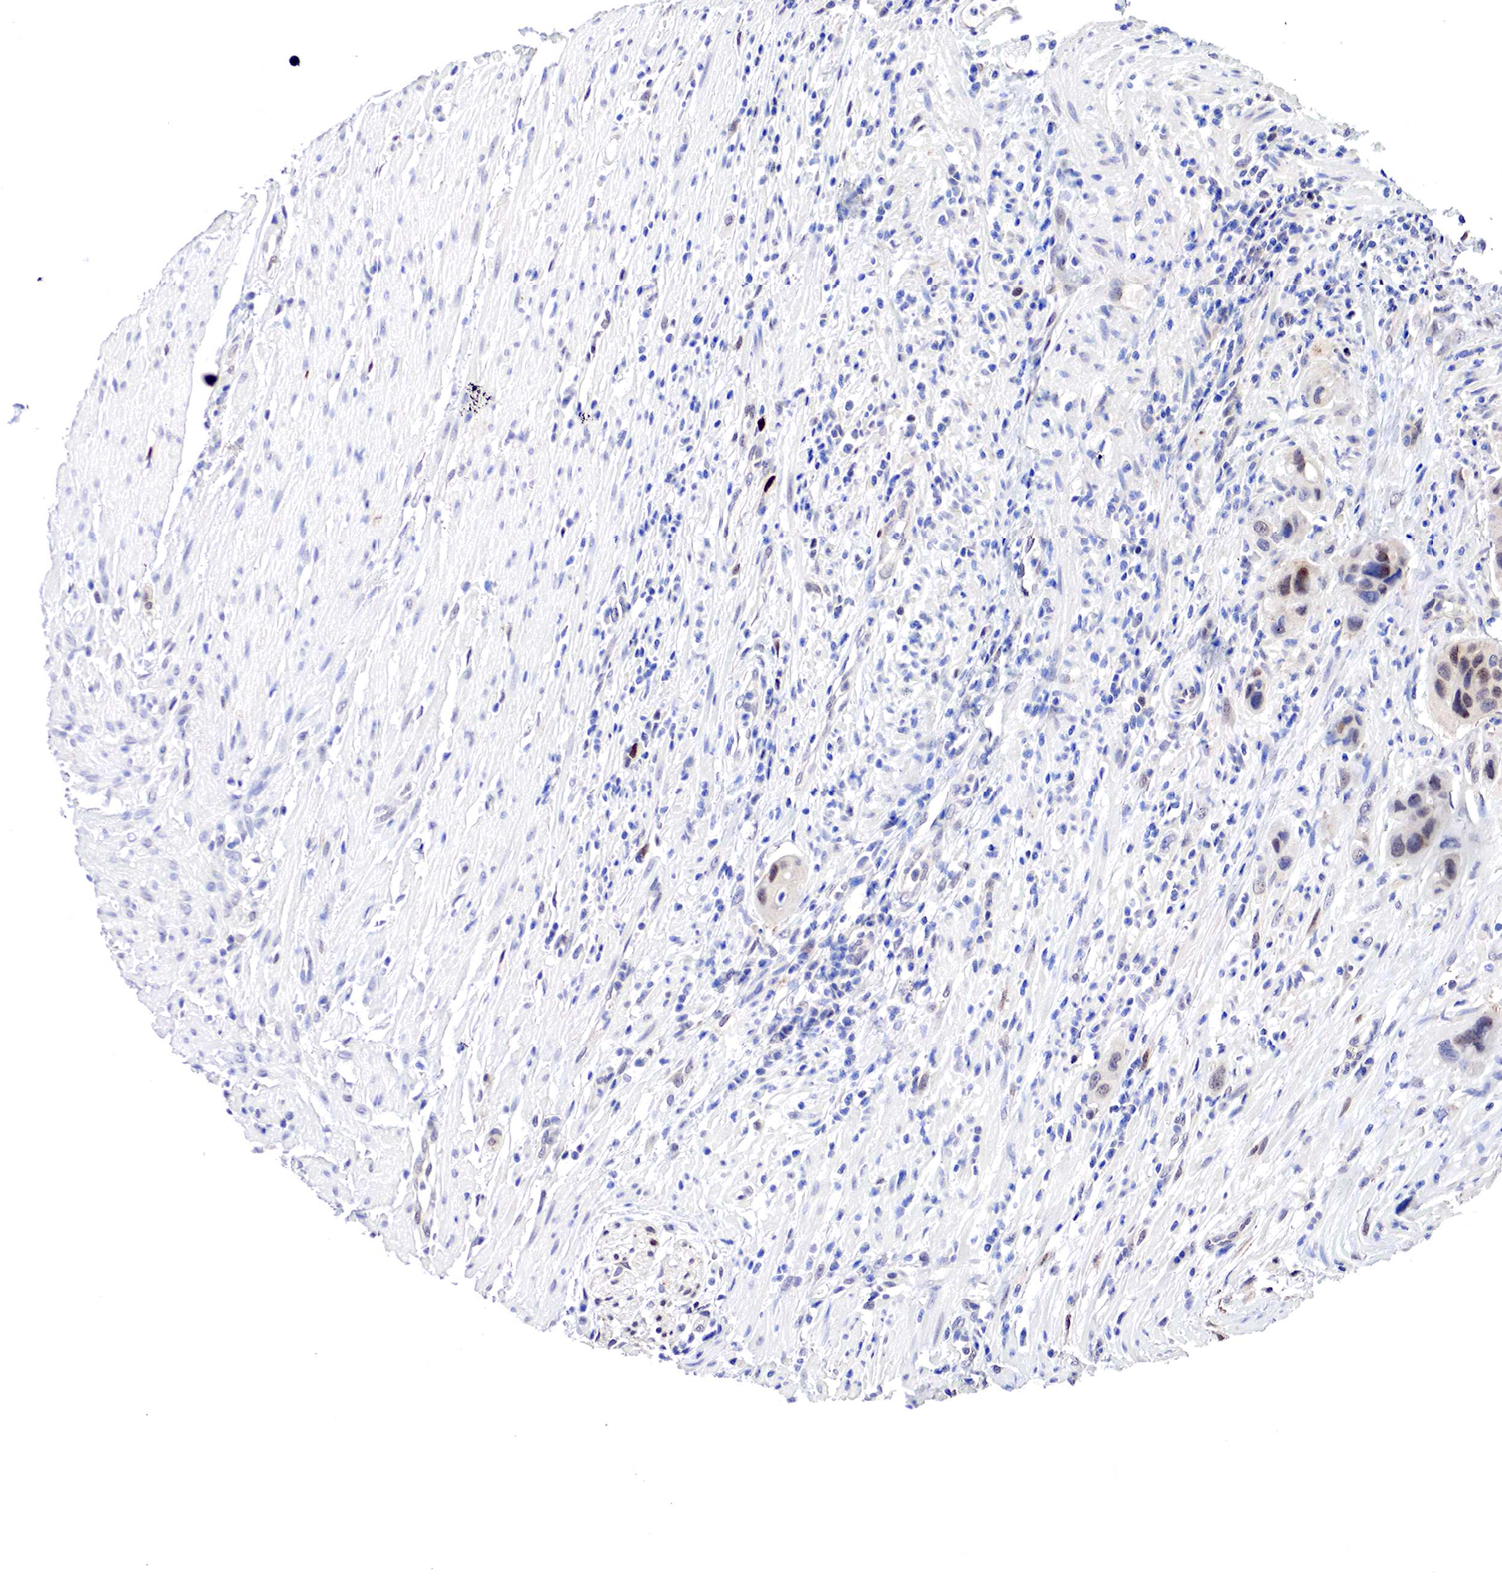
{"staining": {"intensity": "weak", "quantity": "25%-75%", "location": "cytoplasmic/membranous,nuclear"}, "tissue": "colorectal cancer", "cell_type": "Tumor cells", "image_type": "cancer", "snomed": [{"axis": "morphology", "description": "Adenocarcinoma, NOS"}, {"axis": "topography", "description": "Colon"}], "caption": "Tumor cells demonstrate low levels of weak cytoplasmic/membranous and nuclear expression in approximately 25%-75% of cells in human adenocarcinoma (colorectal).", "gene": "PABIR2", "patient": {"sex": "female", "age": 70}}